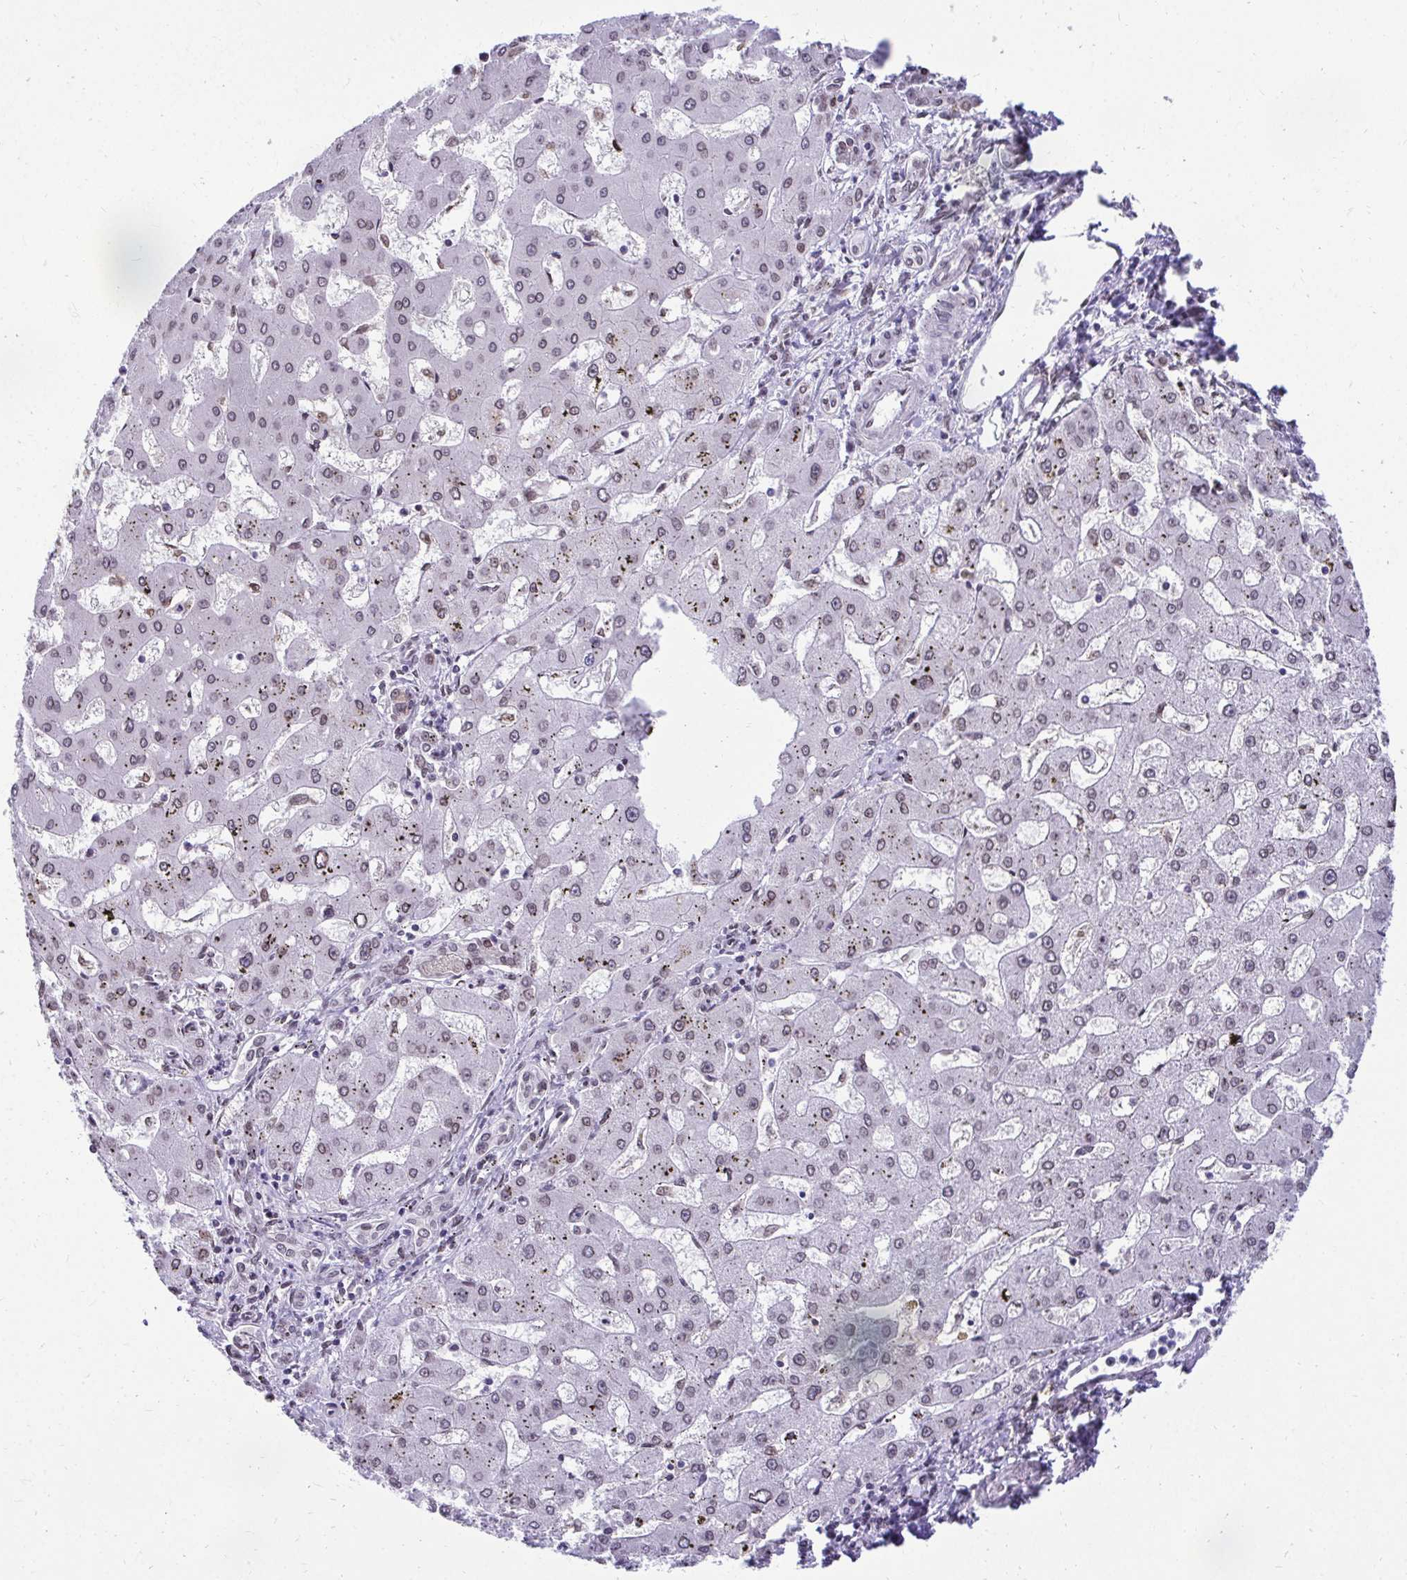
{"staining": {"intensity": "weak", "quantity": "<25%", "location": "cytoplasmic/membranous,nuclear"}, "tissue": "liver cancer", "cell_type": "Tumor cells", "image_type": "cancer", "snomed": [{"axis": "morphology", "description": "Carcinoma, Hepatocellular, NOS"}, {"axis": "topography", "description": "Liver"}], "caption": "The immunohistochemistry micrograph has no significant expression in tumor cells of liver cancer (hepatocellular carcinoma) tissue. (Immunohistochemistry, brightfield microscopy, high magnification).", "gene": "BANF1", "patient": {"sex": "male", "age": 67}}